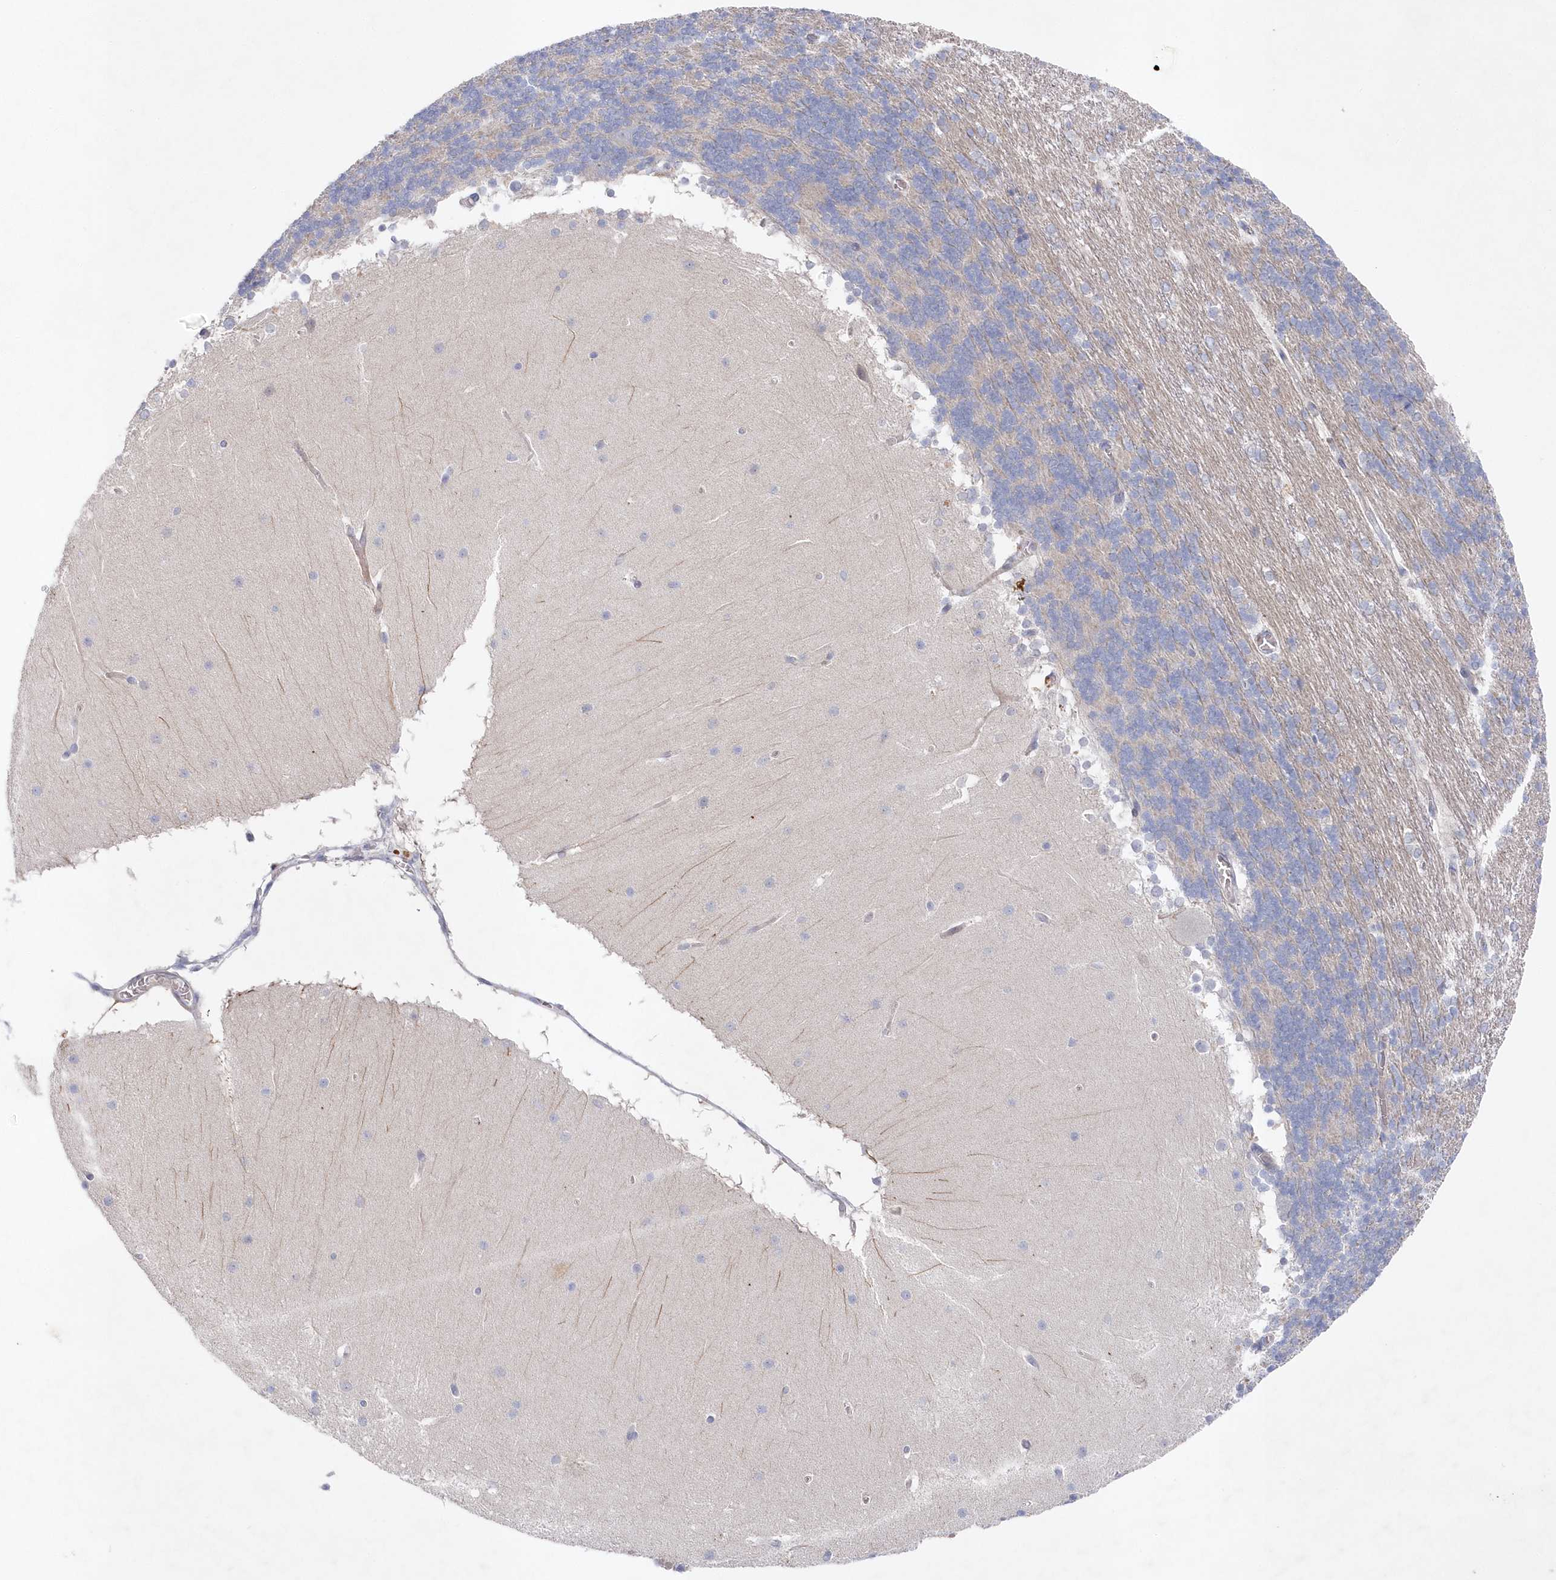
{"staining": {"intensity": "negative", "quantity": "none", "location": "none"}, "tissue": "cerebellum", "cell_type": "Cells in granular layer", "image_type": "normal", "snomed": [{"axis": "morphology", "description": "Normal tissue, NOS"}, {"axis": "topography", "description": "Cerebellum"}], "caption": "IHC photomicrograph of unremarkable cerebellum: cerebellum stained with DAB (3,3'-diaminobenzidine) shows no significant protein expression in cells in granular layer.", "gene": "KIAA1586", "patient": {"sex": "female", "age": 19}}